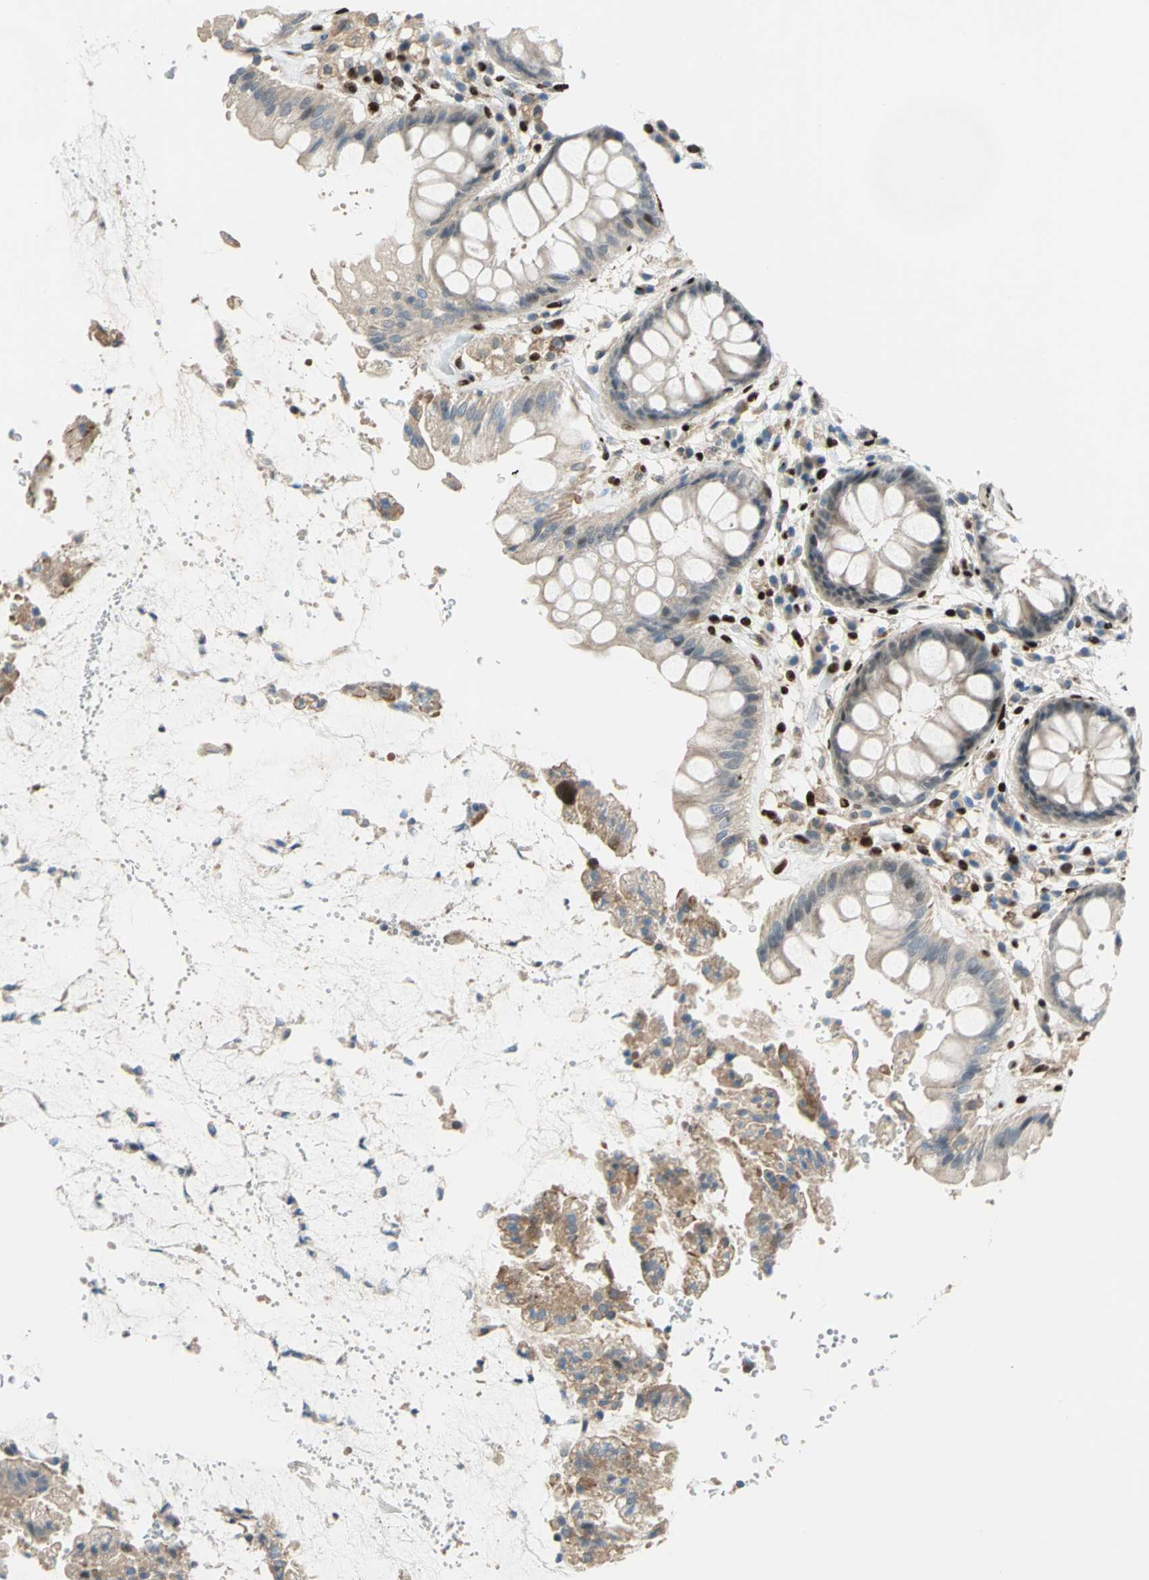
{"staining": {"intensity": "weak", "quantity": ">75%", "location": "cytoplasmic/membranous"}, "tissue": "rectum", "cell_type": "Glandular cells", "image_type": "normal", "snomed": [{"axis": "morphology", "description": "Normal tissue, NOS"}, {"axis": "topography", "description": "Rectum"}], "caption": "Immunohistochemical staining of unremarkable rectum reveals weak cytoplasmic/membranous protein positivity in about >75% of glandular cells. (IHC, brightfield microscopy, high magnification).", "gene": "RBFOX2", "patient": {"sex": "female", "age": 46}}